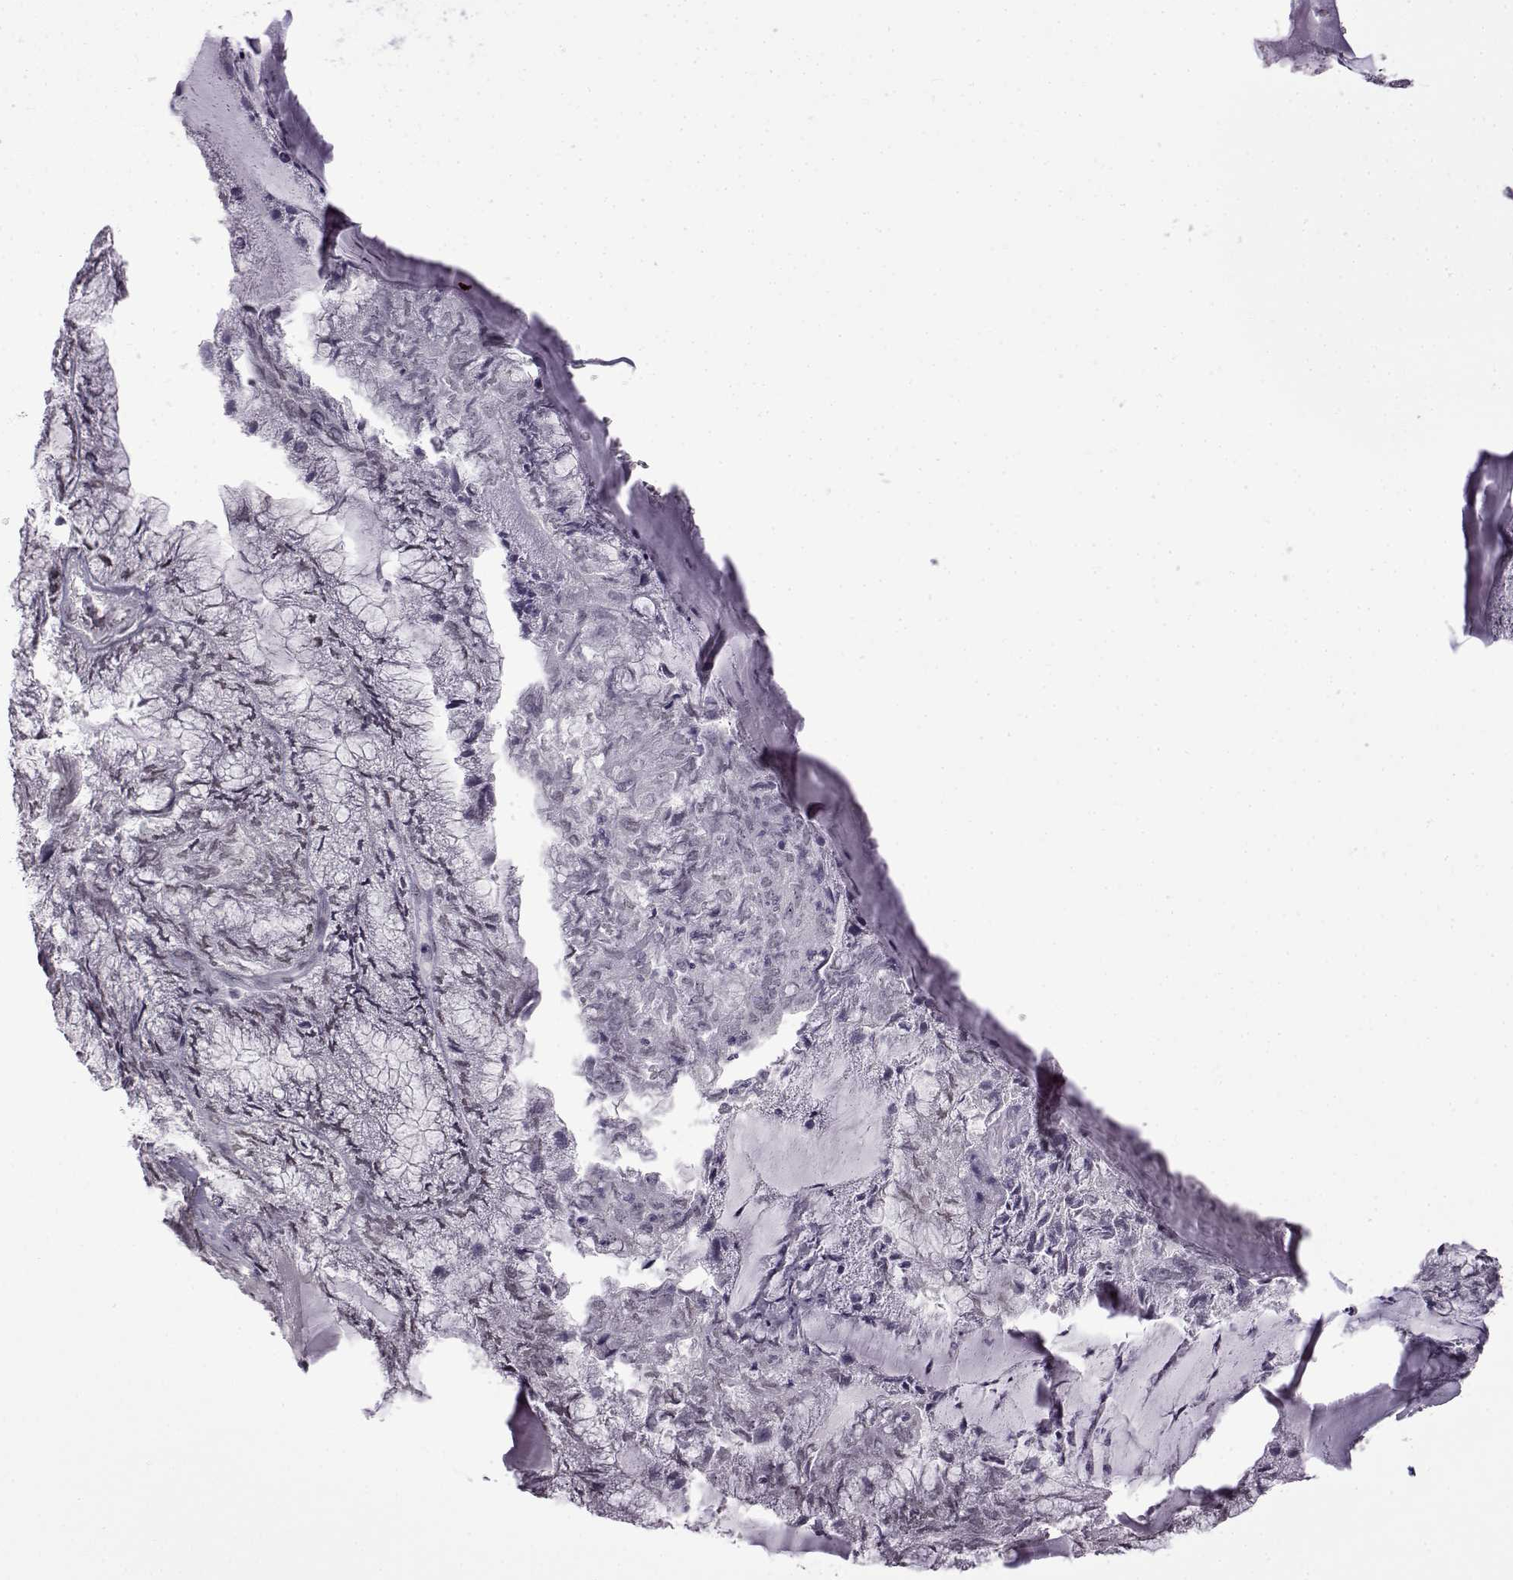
{"staining": {"intensity": "negative", "quantity": "none", "location": "none"}, "tissue": "endometrial cancer", "cell_type": "Tumor cells", "image_type": "cancer", "snomed": [{"axis": "morphology", "description": "Carcinoma, NOS"}, {"axis": "topography", "description": "Endometrium"}], "caption": "An IHC histopathology image of carcinoma (endometrial) is shown. There is no staining in tumor cells of carcinoma (endometrial).", "gene": "SYNPO2", "patient": {"sex": "female", "age": 62}}